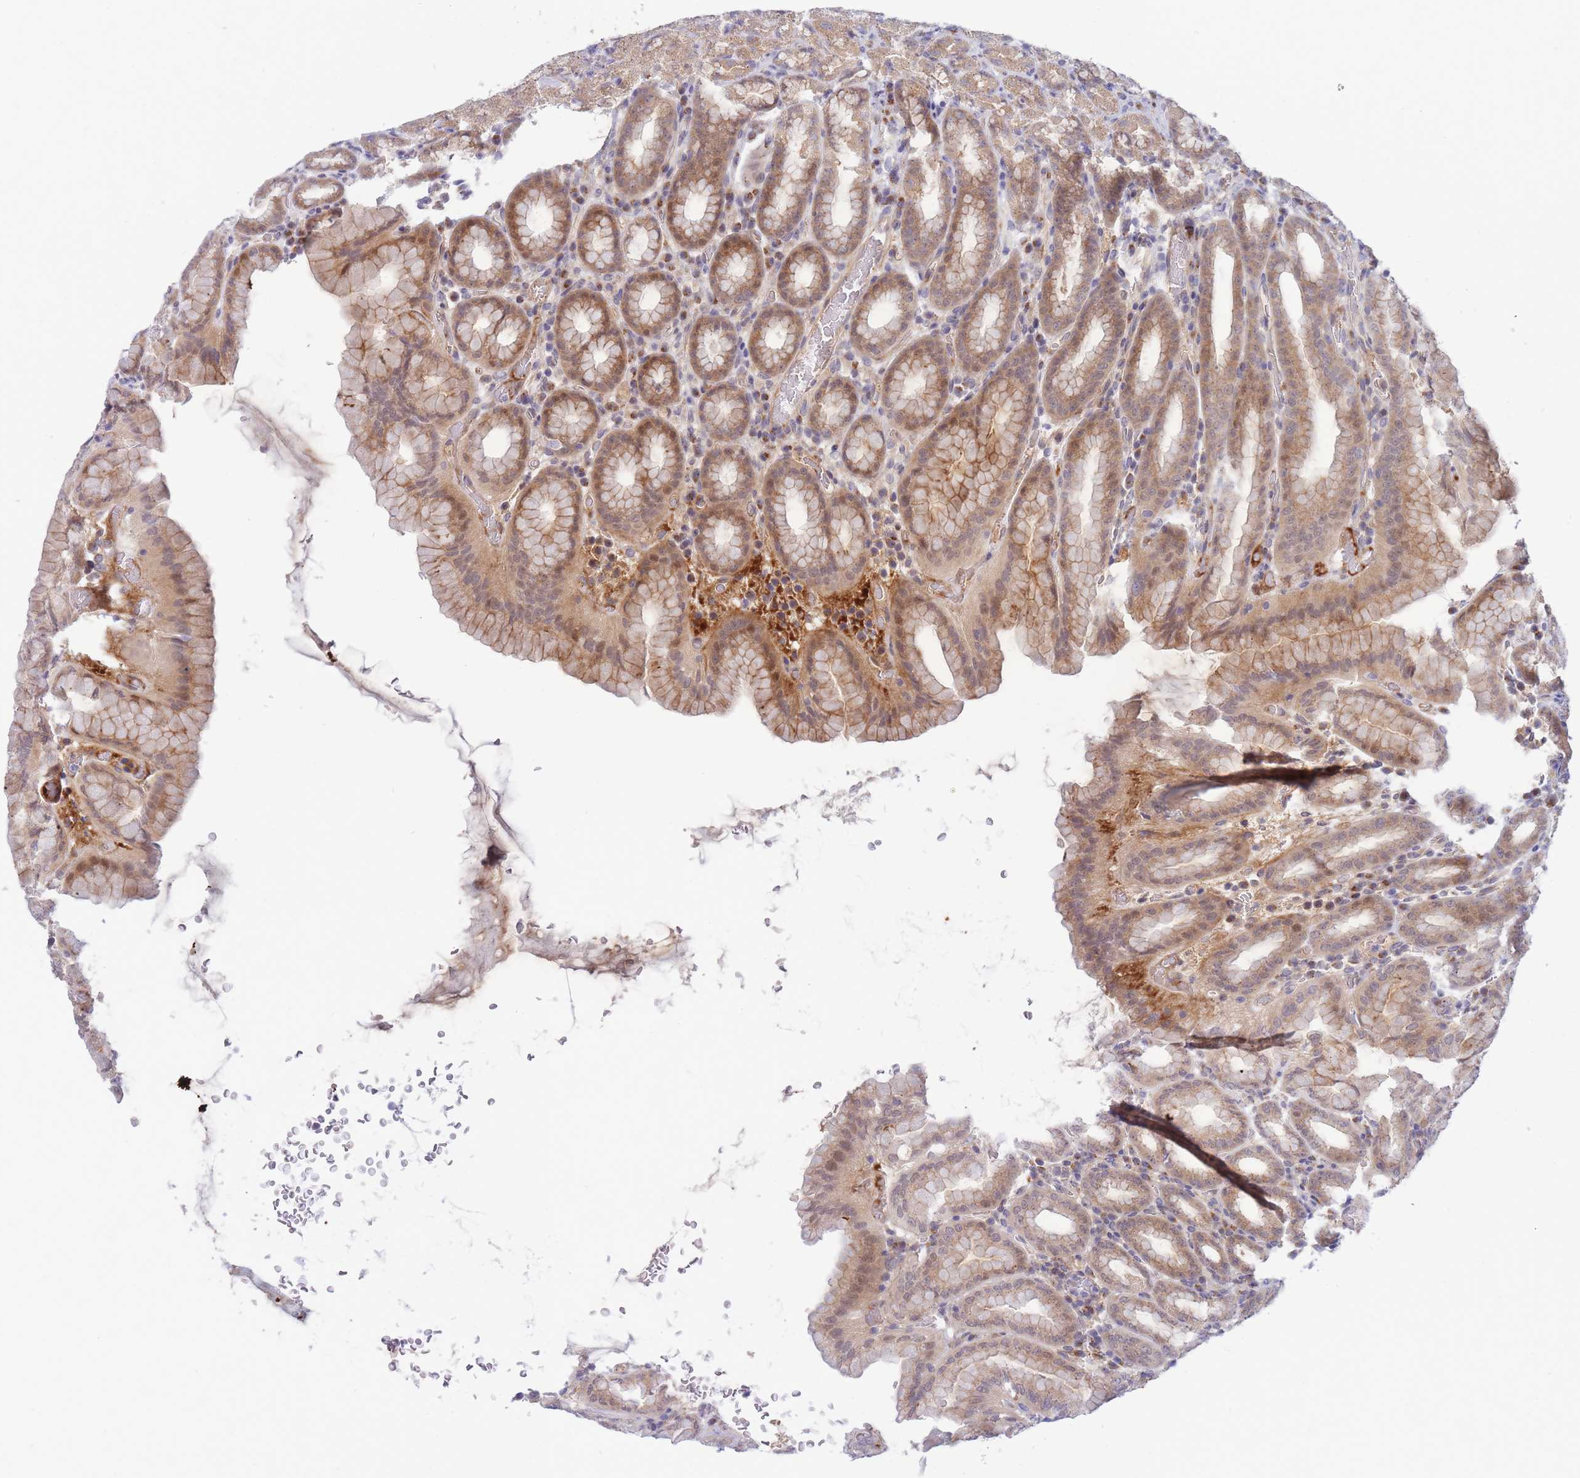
{"staining": {"intensity": "moderate", "quantity": "25%-75%", "location": "cytoplasmic/membranous"}, "tissue": "stomach", "cell_type": "Glandular cells", "image_type": "normal", "snomed": [{"axis": "morphology", "description": "Normal tissue, NOS"}, {"axis": "topography", "description": "Stomach, upper"}, {"axis": "topography", "description": "Stomach"}], "caption": "Immunohistochemistry histopathology image of unremarkable stomach stained for a protein (brown), which reveals medium levels of moderate cytoplasmic/membranous expression in approximately 25%-75% of glandular cells.", "gene": "APOL4", "patient": {"sex": "male", "age": 68}}